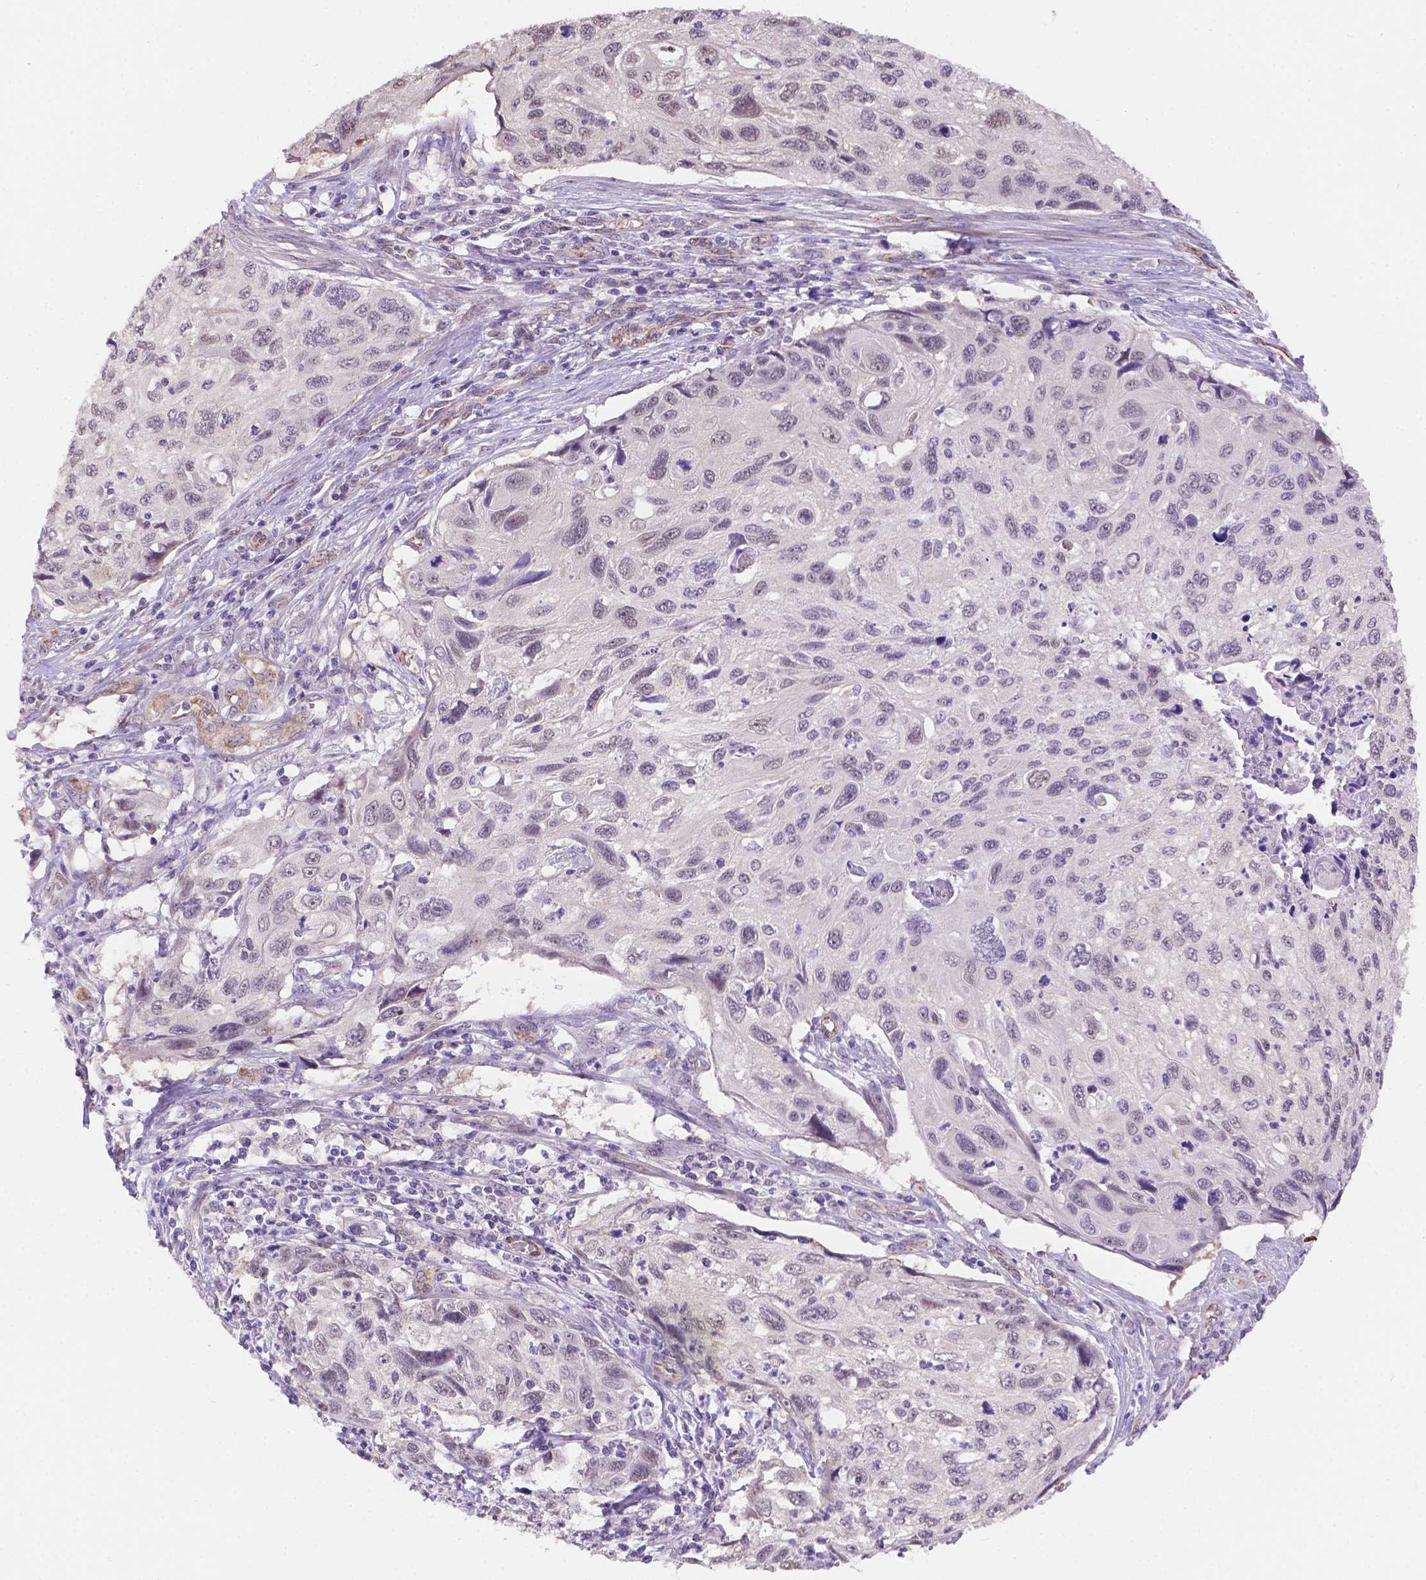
{"staining": {"intensity": "negative", "quantity": "none", "location": "none"}, "tissue": "cervical cancer", "cell_type": "Tumor cells", "image_type": "cancer", "snomed": [{"axis": "morphology", "description": "Squamous cell carcinoma, NOS"}, {"axis": "topography", "description": "Cervix"}], "caption": "Tumor cells are negative for protein expression in human cervical squamous cell carcinoma. (DAB (3,3'-diaminobenzidine) immunohistochemistry (IHC), high magnification).", "gene": "NXPE2", "patient": {"sex": "female", "age": 70}}